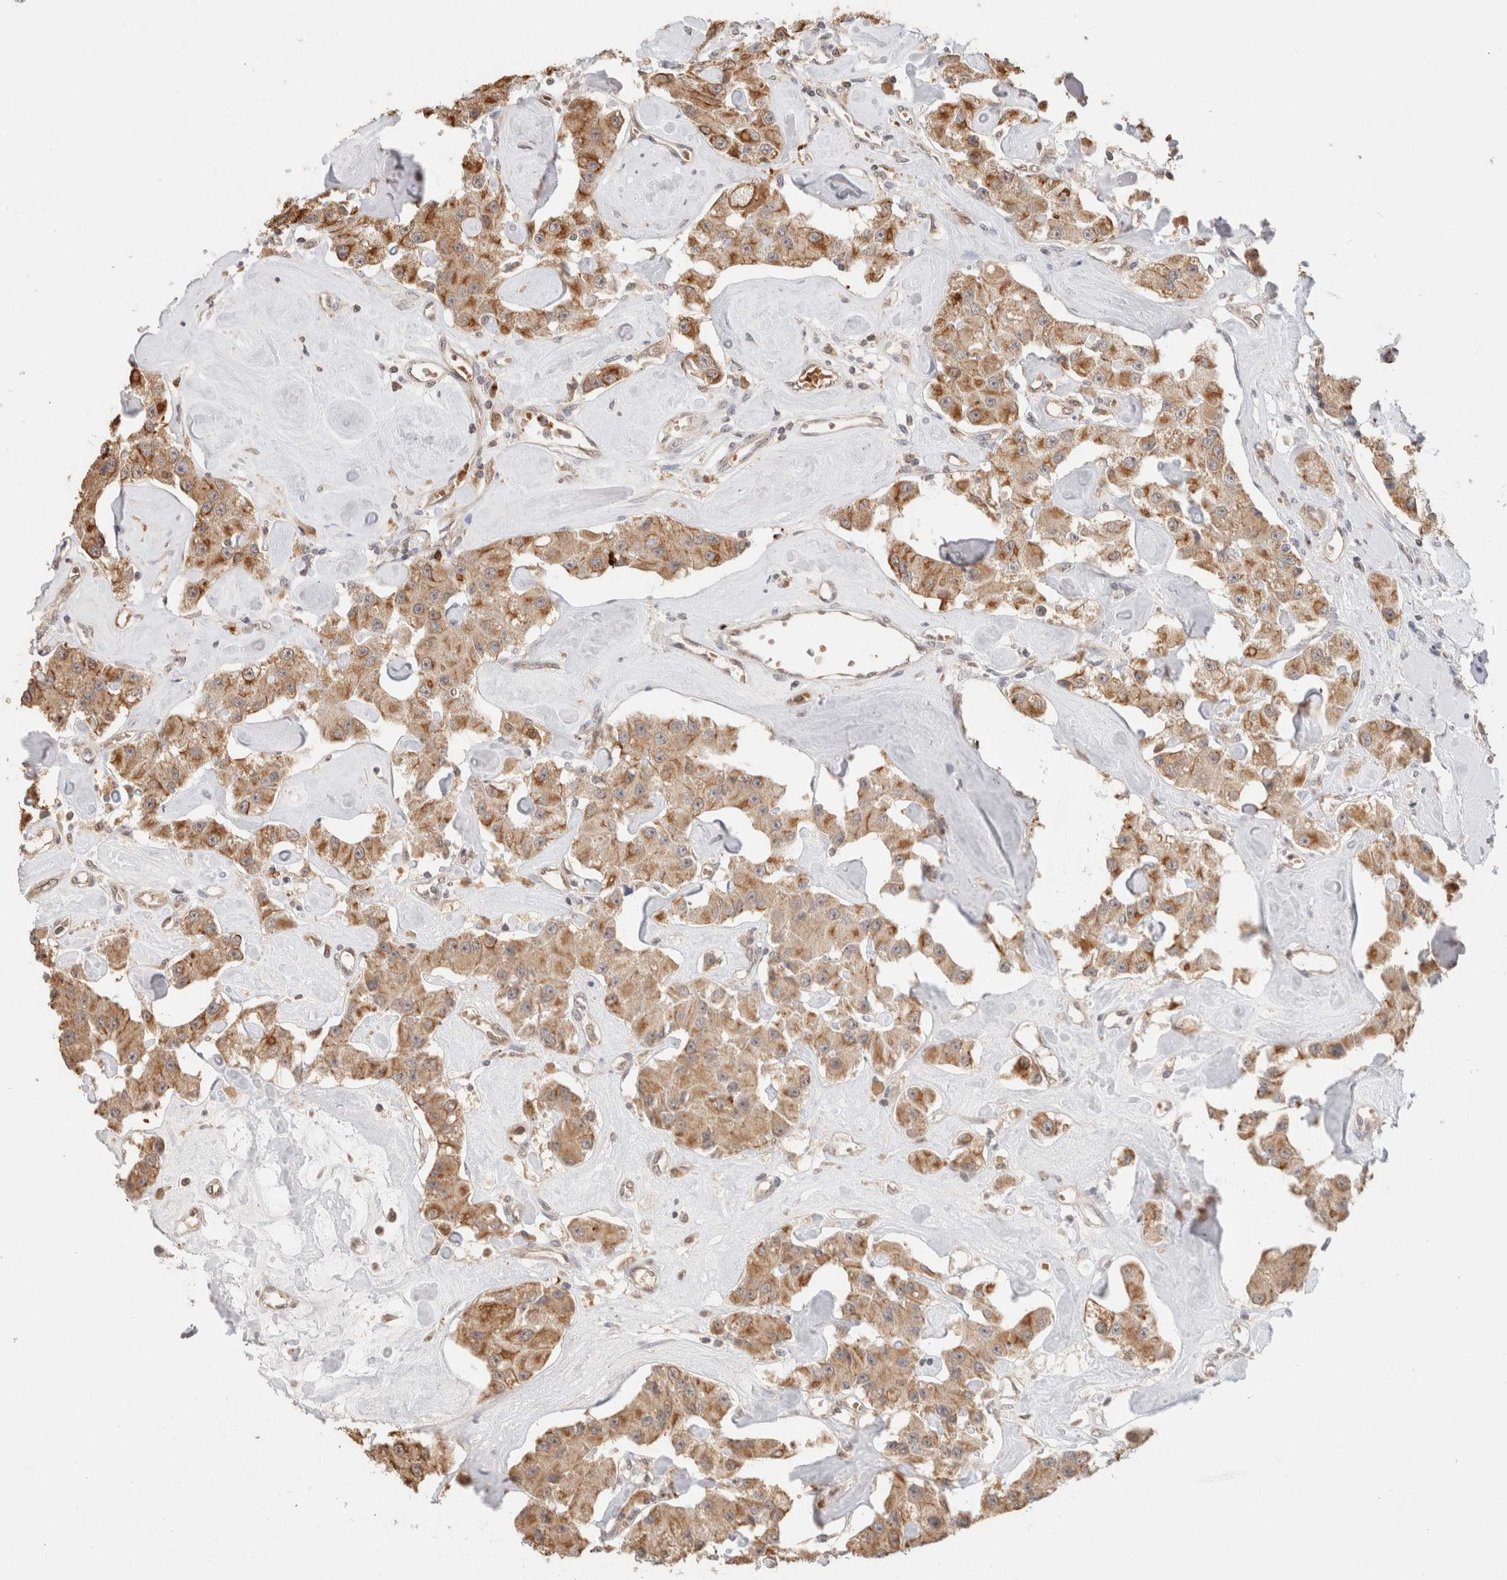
{"staining": {"intensity": "moderate", "quantity": ">75%", "location": "cytoplasmic/membranous"}, "tissue": "carcinoid", "cell_type": "Tumor cells", "image_type": "cancer", "snomed": [{"axis": "morphology", "description": "Carcinoid, malignant, NOS"}, {"axis": "topography", "description": "Pancreas"}], "caption": "IHC image of neoplastic tissue: carcinoid stained using immunohistochemistry demonstrates medium levels of moderate protein expression localized specifically in the cytoplasmic/membranous of tumor cells, appearing as a cytoplasmic/membranous brown color.", "gene": "CA13", "patient": {"sex": "male", "age": 41}}